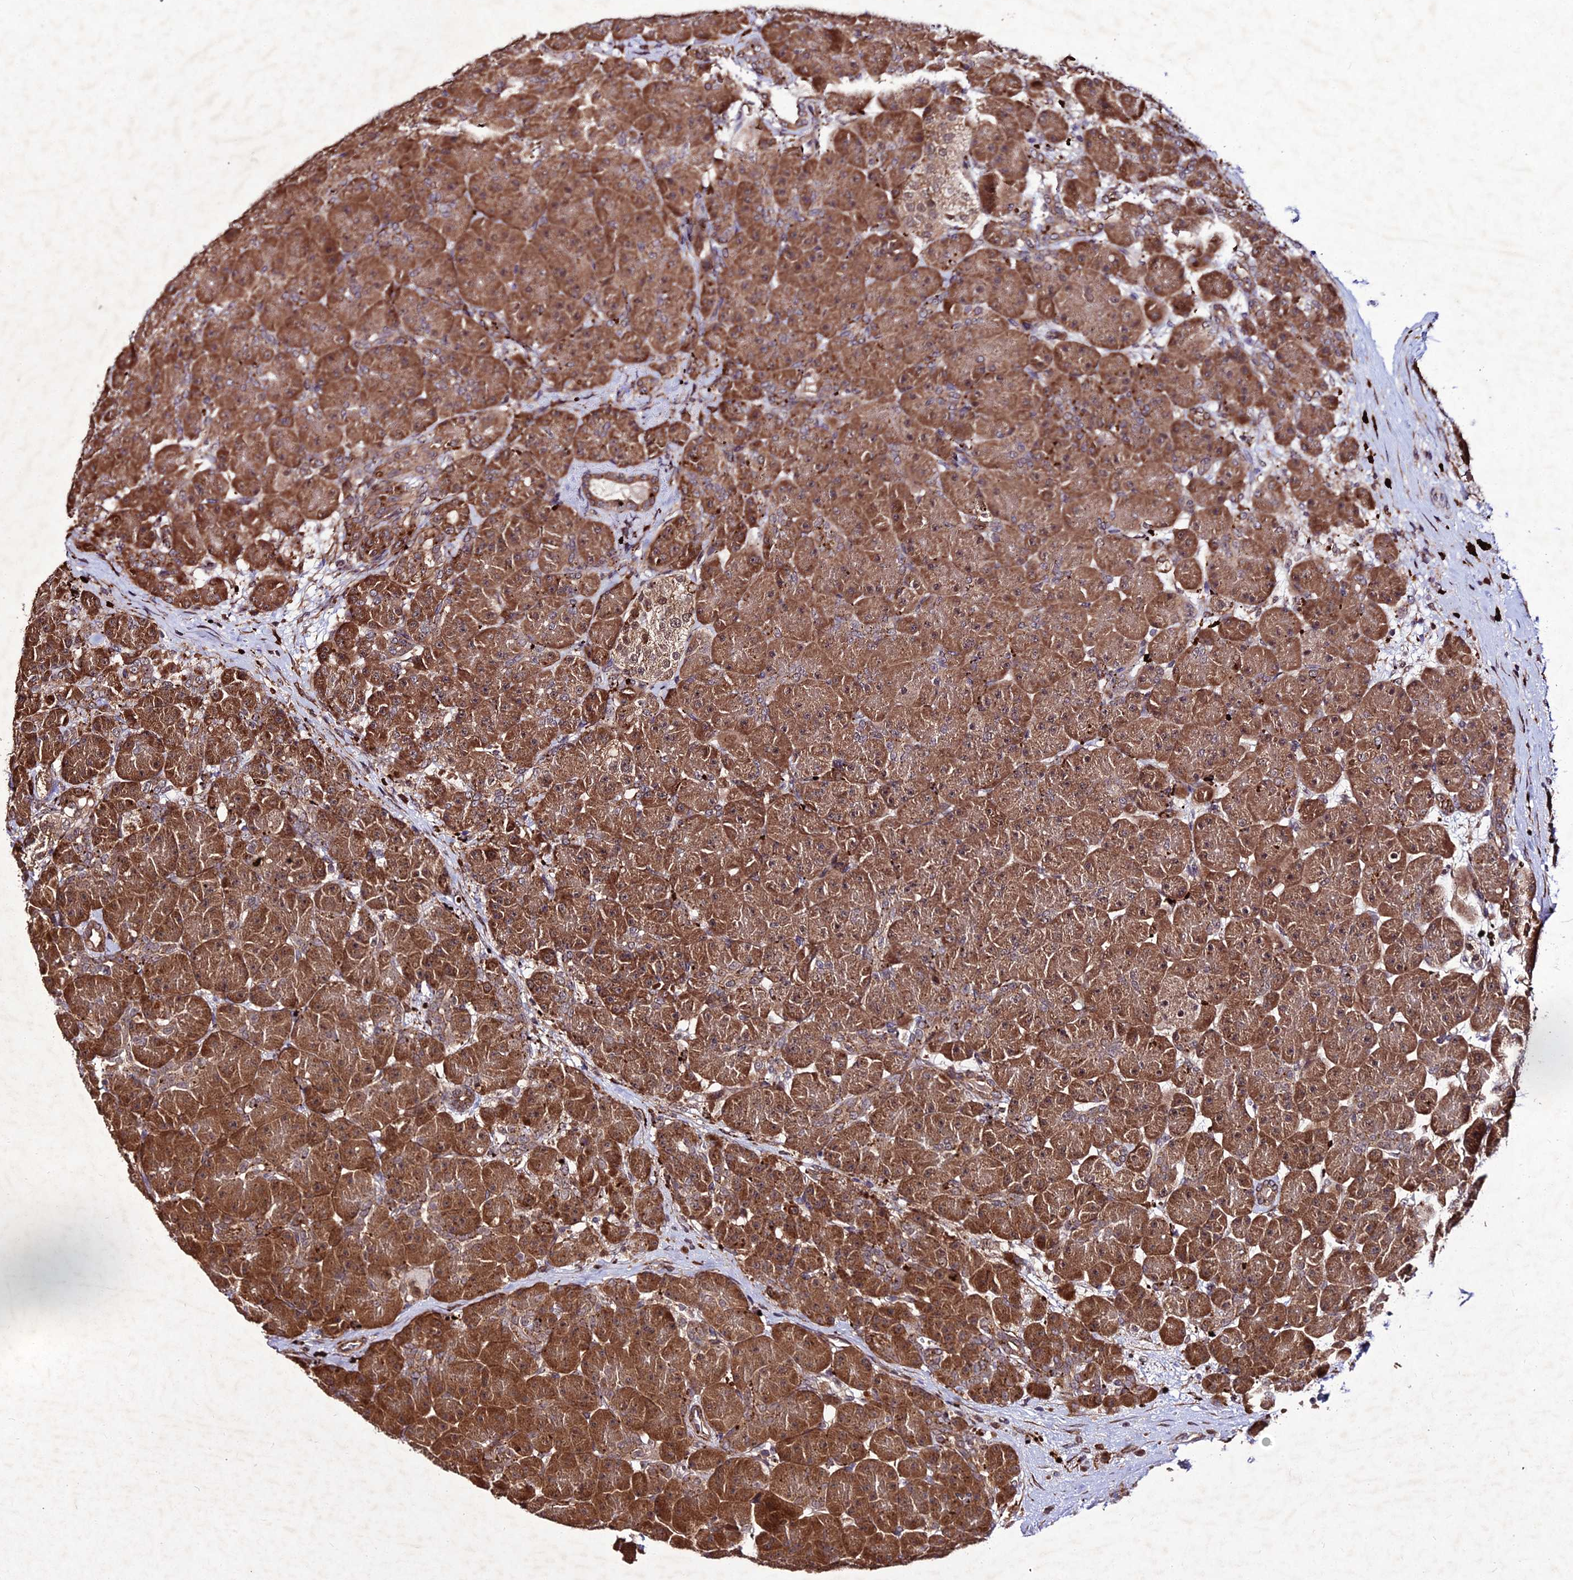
{"staining": {"intensity": "moderate", "quantity": ">75%", "location": "cytoplasmic/membranous"}, "tissue": "pancreas", "cell_type": "Exocrine glandular cells", "image_type": "normal", "snomed": [{"axis": "morphology", "description": "Normal tissue, NOS"}, {"axis": "topography", "description": "Pancreas"}], "caption": "Exocrine glandular cells demonstrate moderate cytoplasmic/membranous staining in about >75% of cells in normal pancreas.", "gene": "ZNF766", "patient": {"sex": "male", "age": 66}}